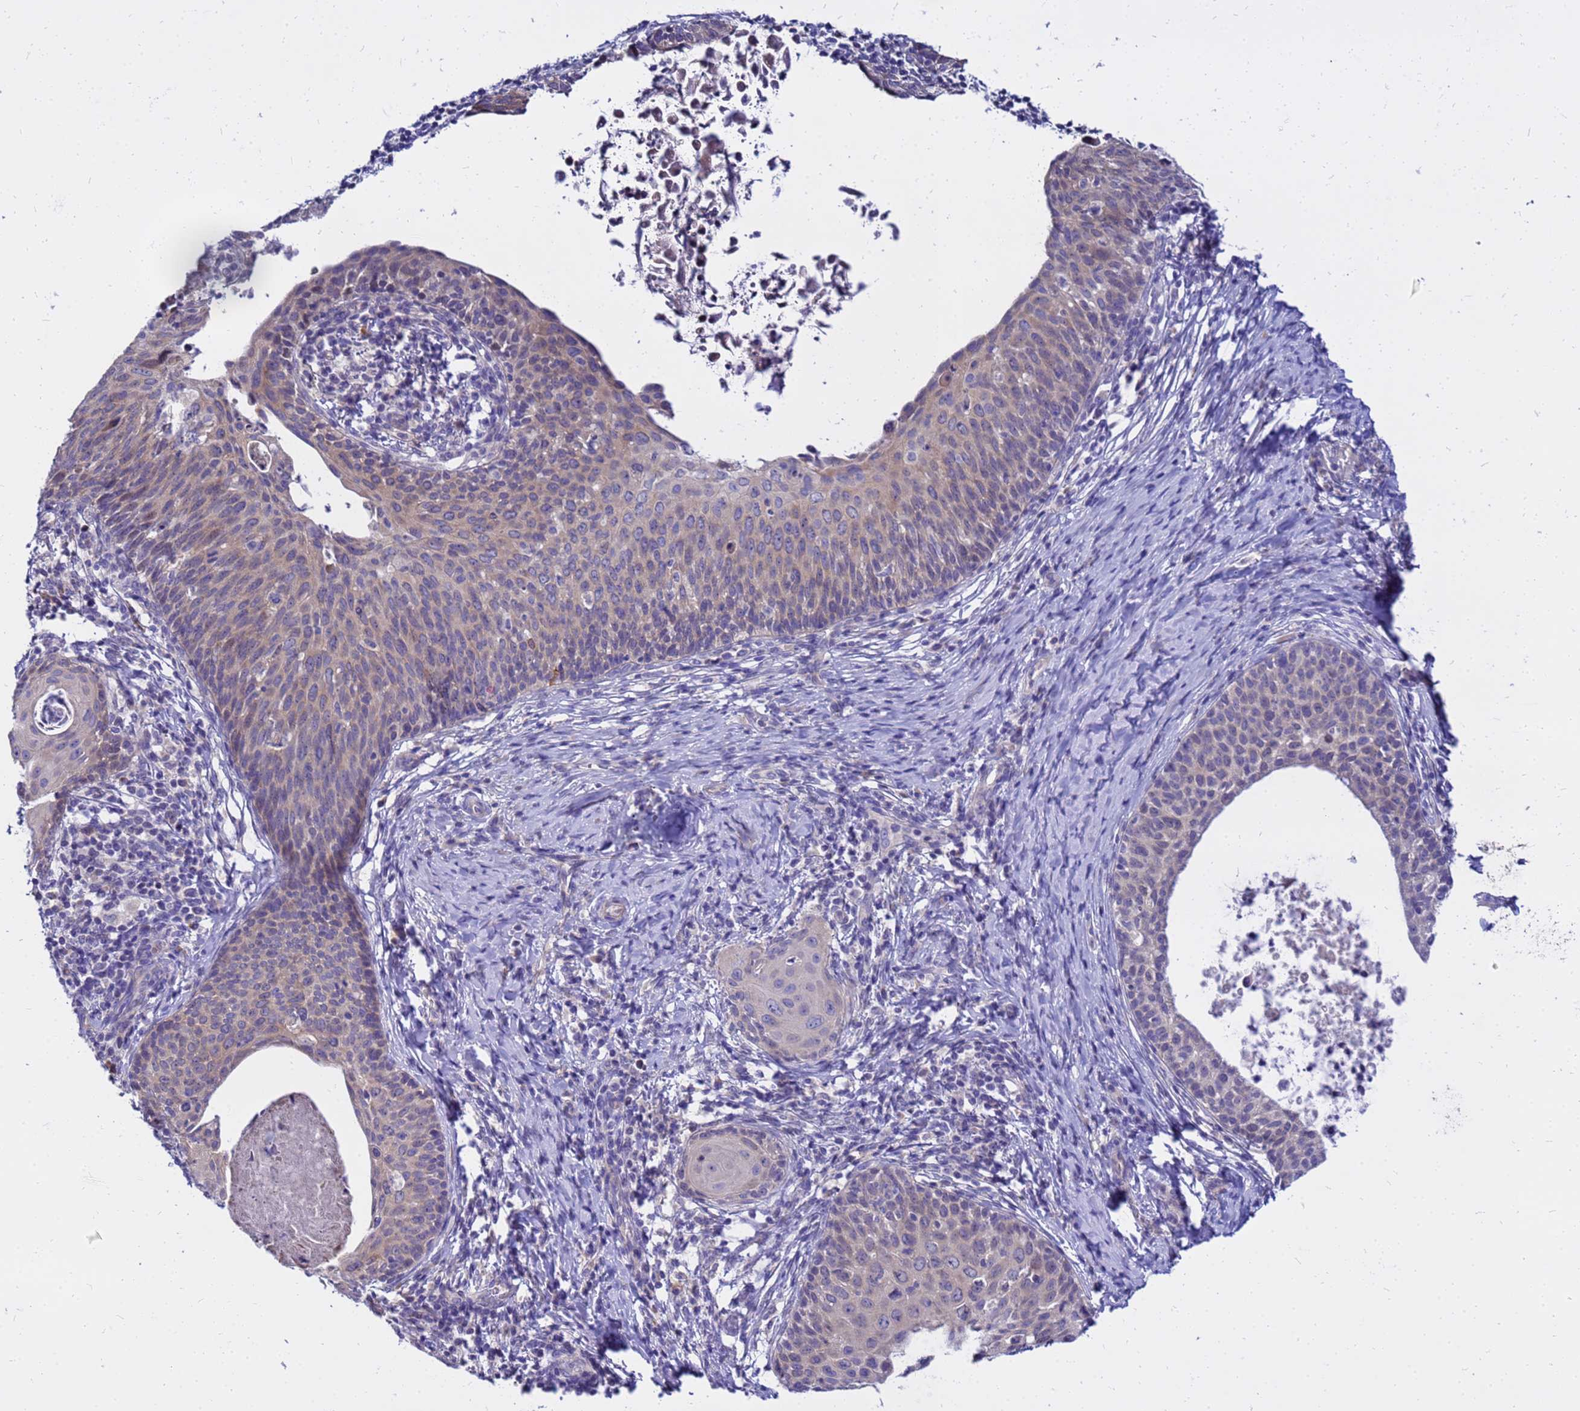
{"staining": {"intensity": "weak", "quantity": "<25%", "location": "cytoplasmic/membranous"}, "tissue": "cervical cancer", "cell_type": "Tumor cells", "image_type": "cancer", "snomed": [{"axis": "morphology", "description": "Squamous cell carcinoma, NOS"}, {"axis": "topography", "description": "Cervix"}], "caption": "Tumor cells show no significant protein staining in cervical cancer.", "gene": "HERC5", "patient": {"sex": "female", "age": 52}}